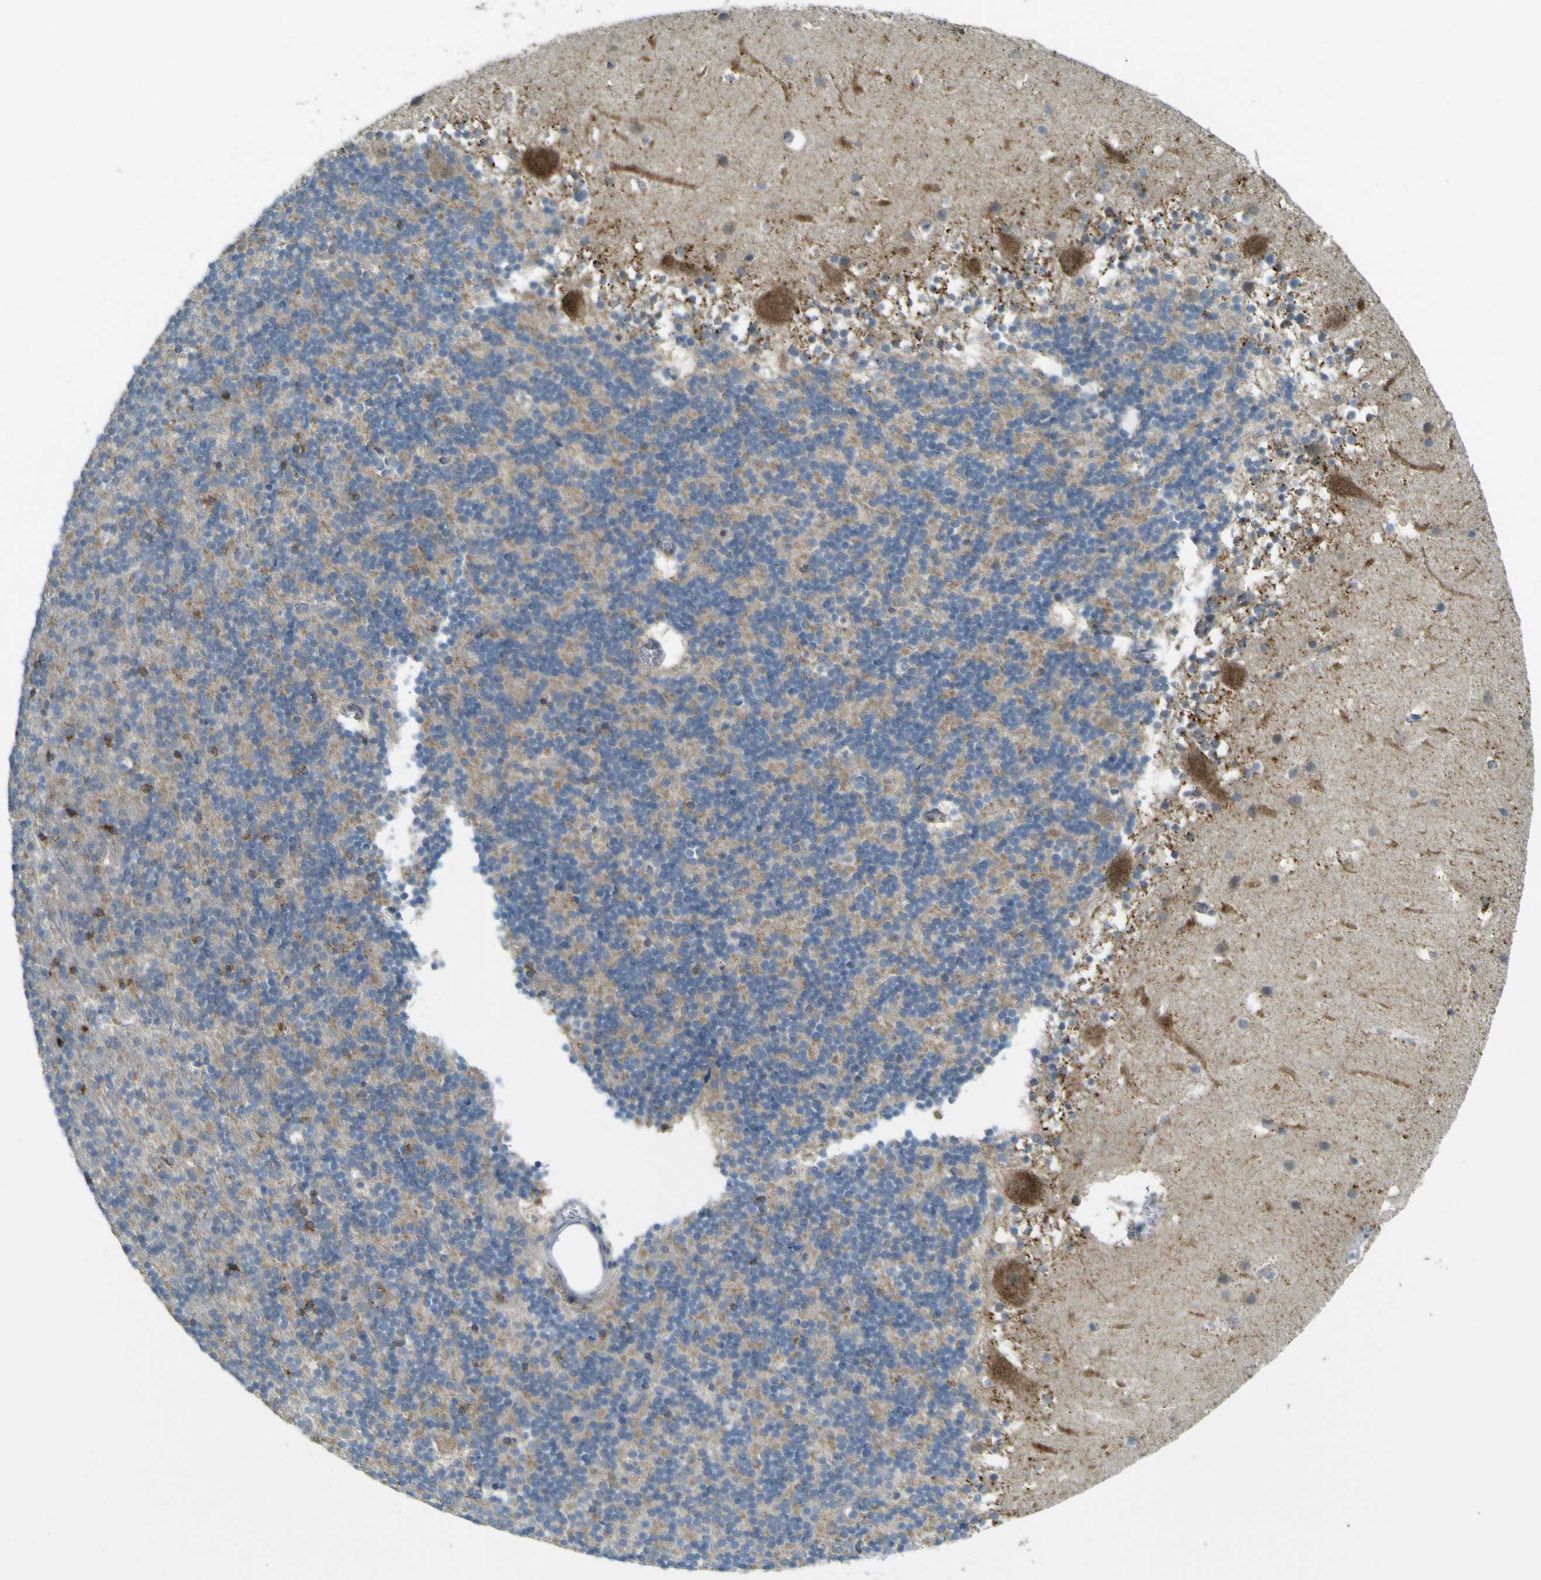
{"staining": {"intensity": "strong", "quantity": "<25%", "location": "cytoplasmic/membranous"}, "tissue": "cerebellum", "cell_type": "Cells in granular layer", "image_type": "normal", "snomed": [{"axis": "morphology", "description": "Normal tissue, NOS"}, {"axis": "topography", "description": "Cerebellum"}], "caption": "Cells in granular layer show medium levels of strong cytoplasmic/membranous staining in about <25% of cells in benign human cerebellum. Using DAB (3,3'-diaminobenzidine) (brown) and hematoxylin (blue) stains, captured at high magnification using brightfield microscopy.", "gene": "ACBD5", "patient": {"sex": "male", "age": 45}}